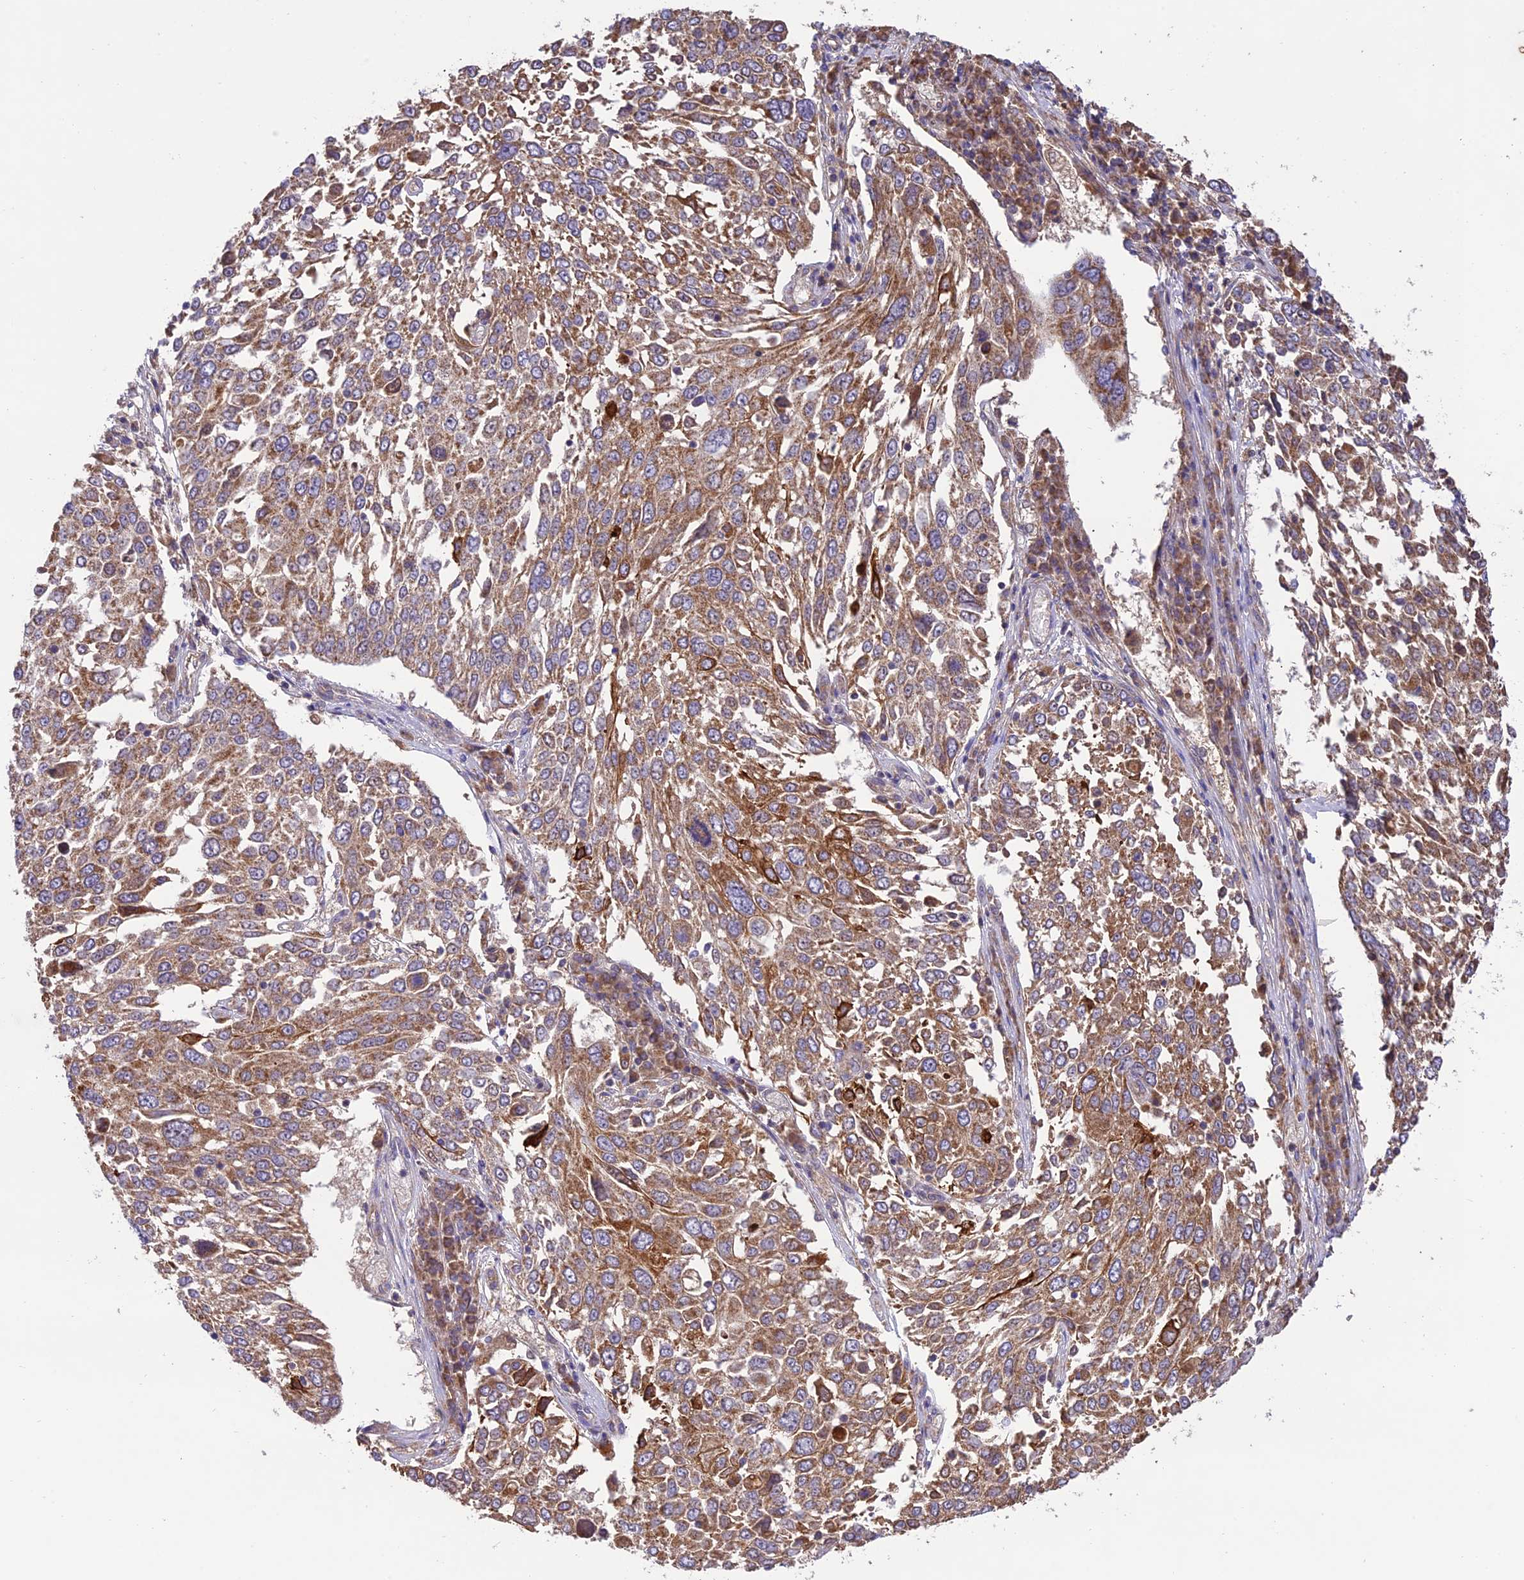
{"staining": {"intensity": "moderate", "quantity": ">75%", "location": "cytoplasmic/membranous"}, "tissue": "lung cancer", "cell_type": "Tumor cells", "image_type": "cancer", "snomed": [{"axis": "morphology", "description": "Squamous cell carcinoma, NOS"}, {"axis": "topography", "description": "Lung"}], "caption": "Immunohistochemistry (DAB) staining of human lung cancer shows moderate cytoplasmic/membranous protein staining in approximately >75% of tumor cells.", "gene": "NDUFAF1", "patient": {"sex": "male", "age": 65}}